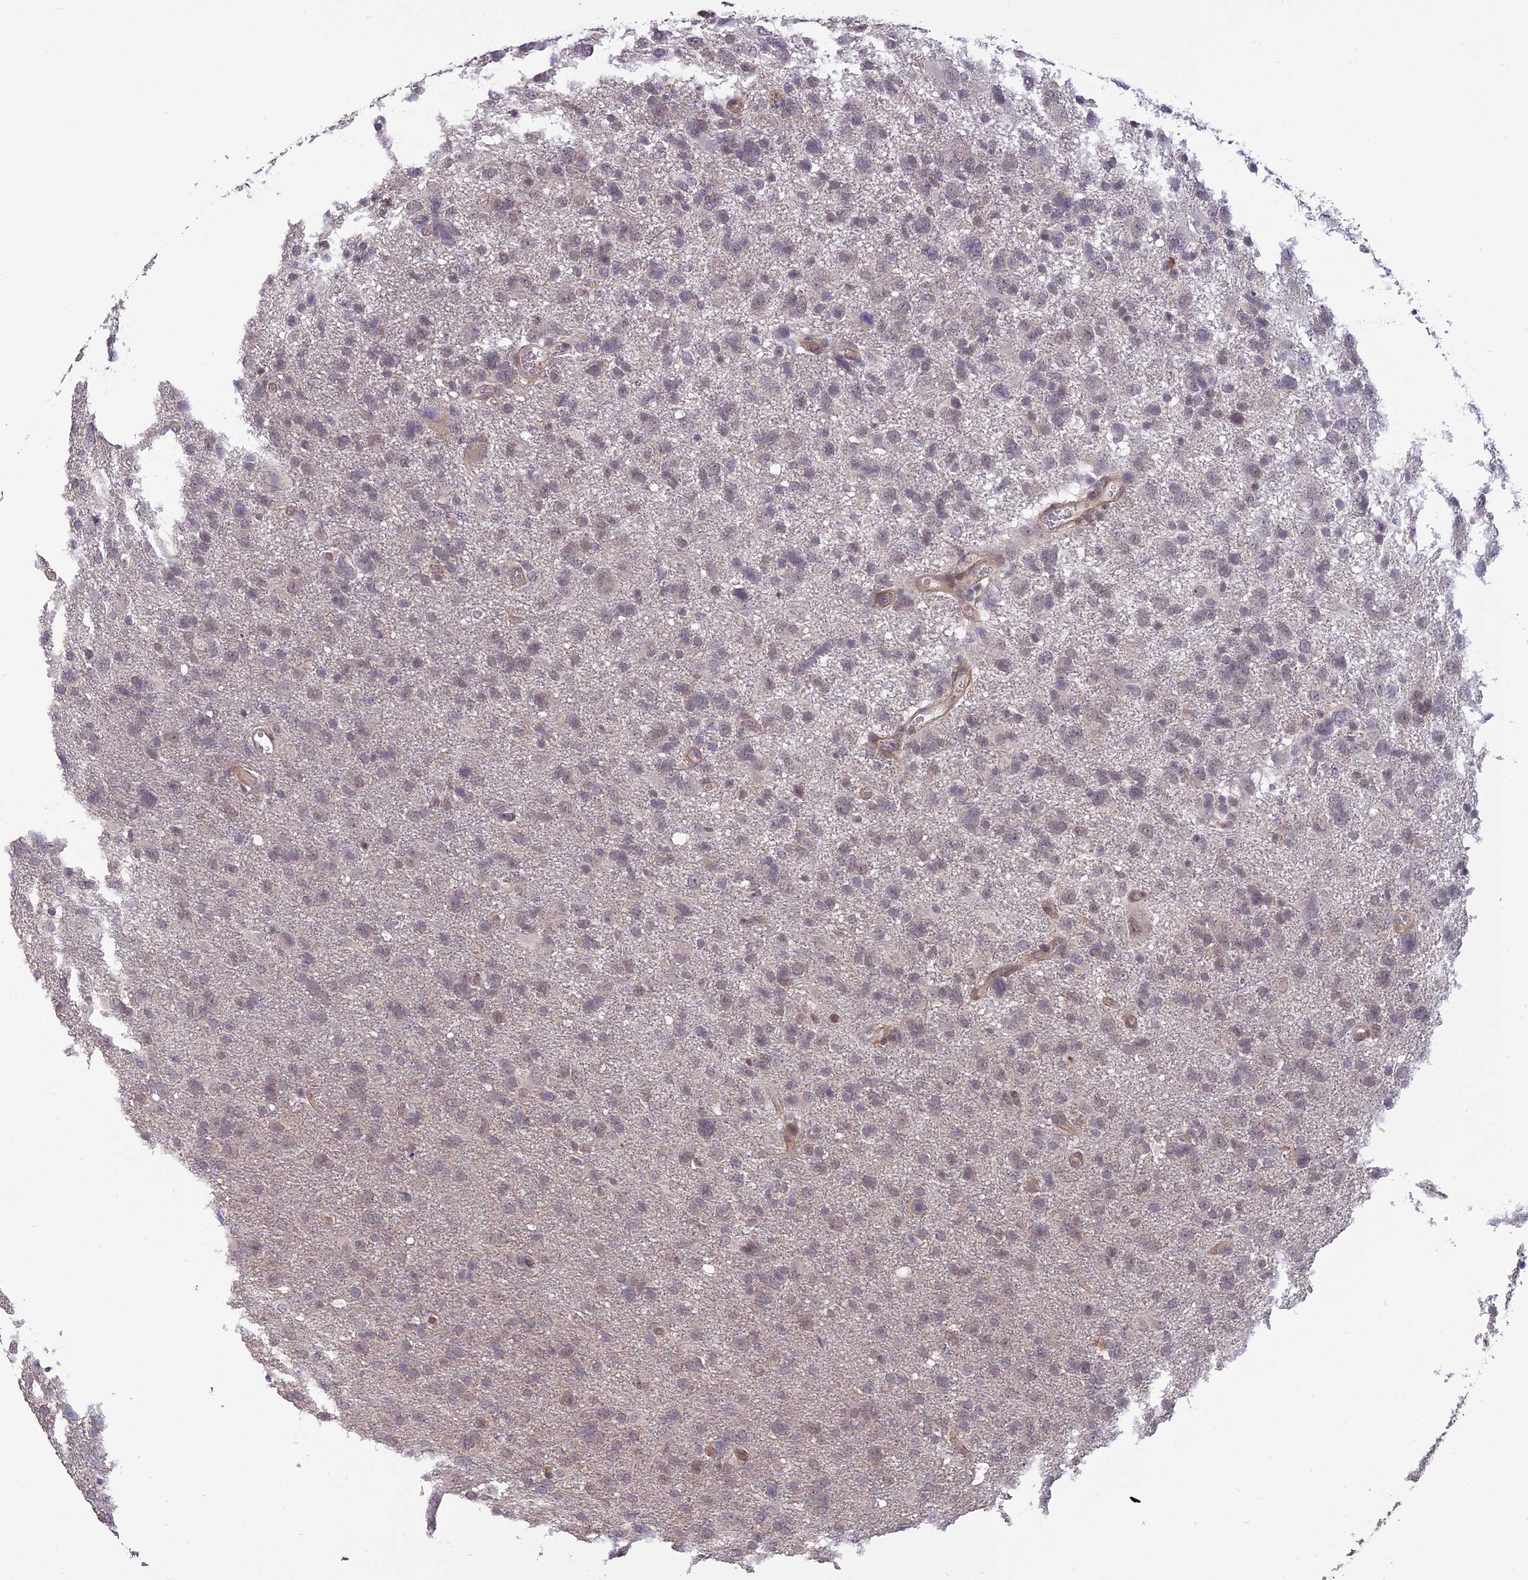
{"staining": {"intensity": "weak", "quantity": "<25%", "location": "nuclear"}, "tissue": "glioma", "cell_type": "Tumor cells", "image_type": "cancer", "snomed": [{"axis": "morphology", "description": "Glioma, malignant, High grade"}, {"axis": "topography", "description": "Brain"}], "caption": "Immunohistochemistry of glioma displays no staining in tumor cells. Brightfield microscopy of immunohistochemistry (IHC) stained with DAB (3,3'-diaminobenzidine) (brown) and hematoxylin (blue), captured at high magnification.", "gene": "PAGR1", "patient": {"sex": "male", "age": 61}}